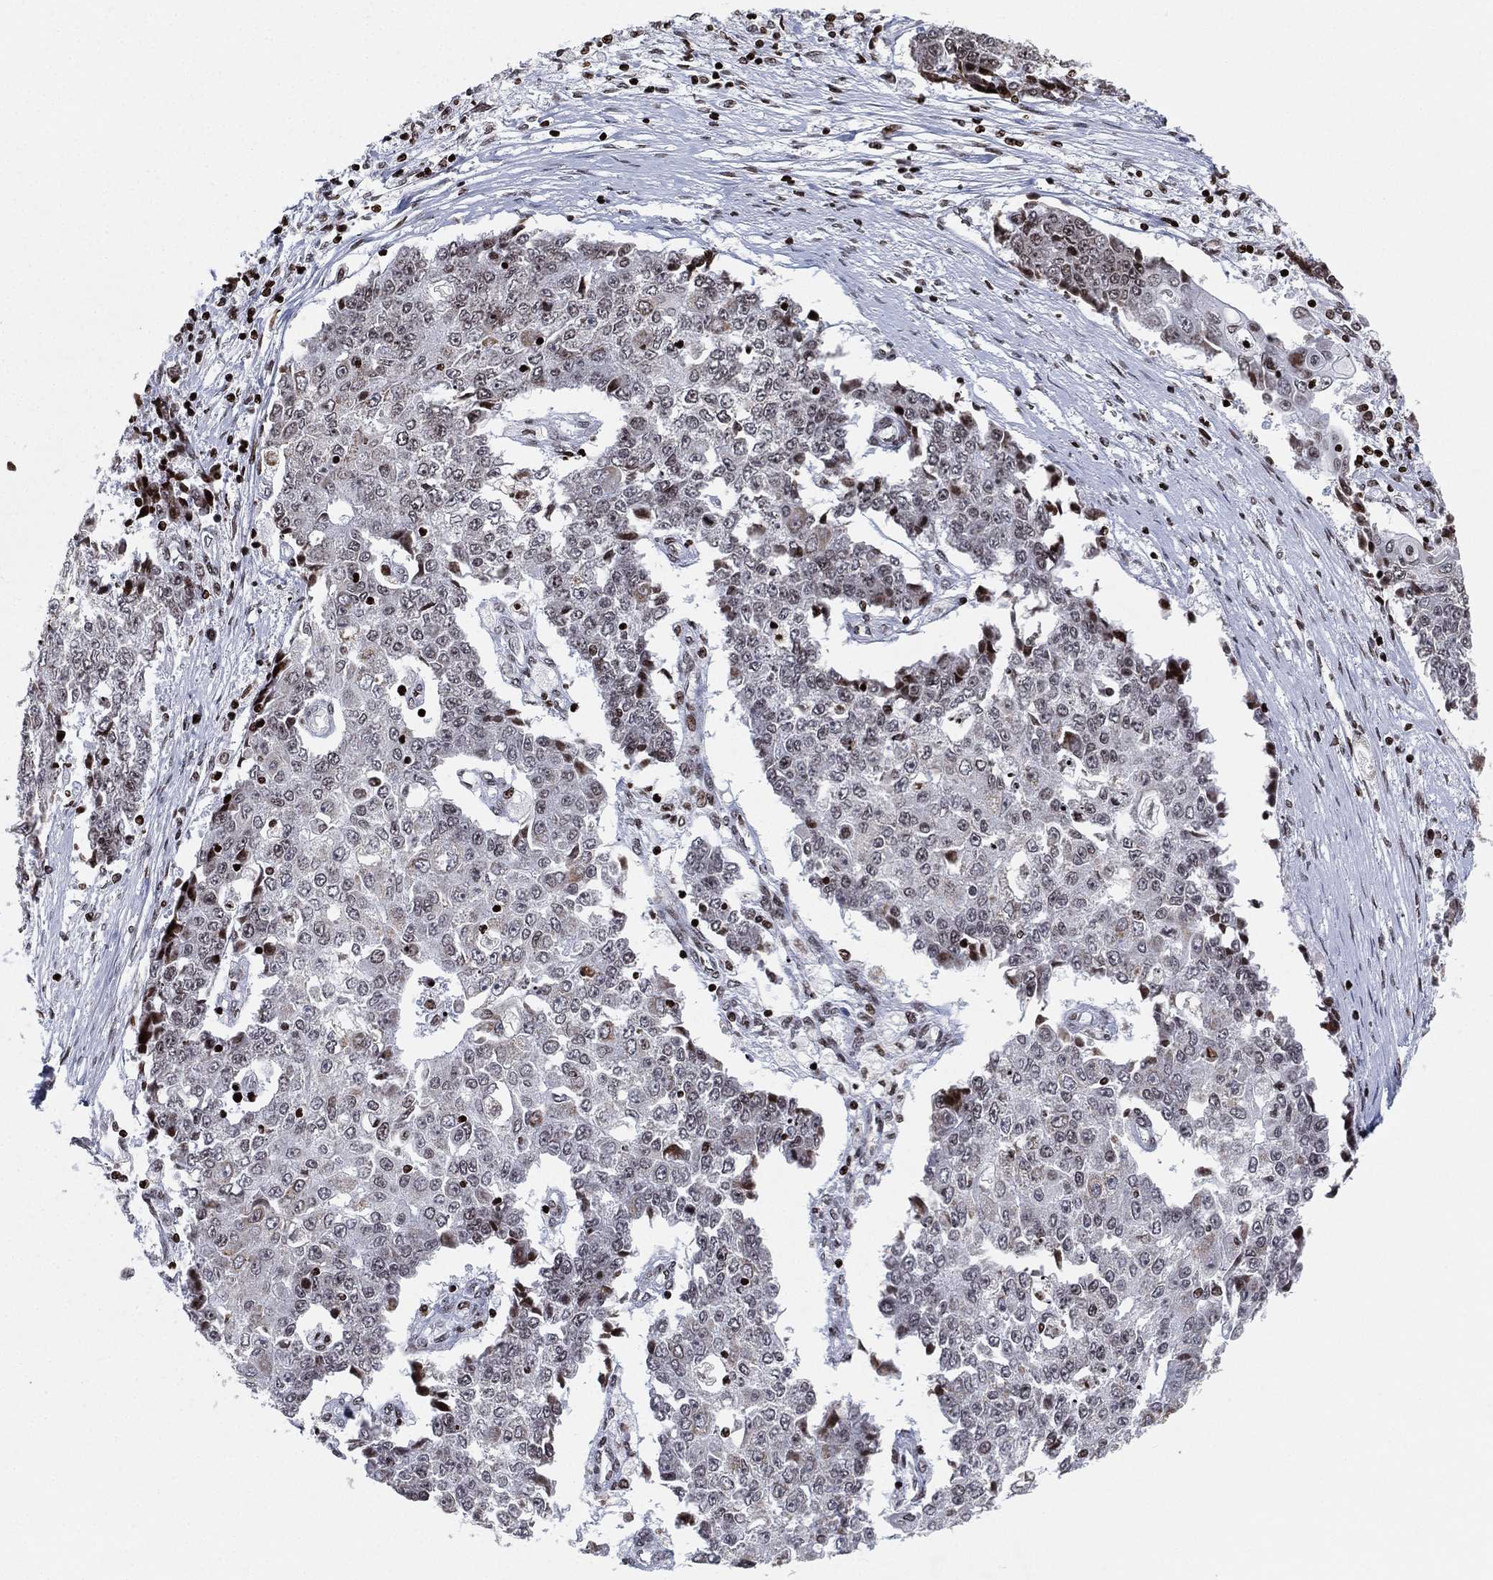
{"staining": {"intensity": "negative", "quantity": "none", "location": "none"}, "tissue": "ovarian cancer", "cell_type": "Tumor cells", "image_type": "cancer", "snomed": [{"axis": "morphology", "description": "Carcinoma, endometroid"}, {"axis": "topography", "description": "Ovary"}], "caption": "DAB (3,3'-diaminobenzidine) immunohistochemical staining of human endometroid carcinoma (ovarian) reveals no significant staining in tumor cells. (IHC, brightfield microscopy, high magnification).", "gene": "MFSD14A", "patient": {"sex": "female", "age": 42}}